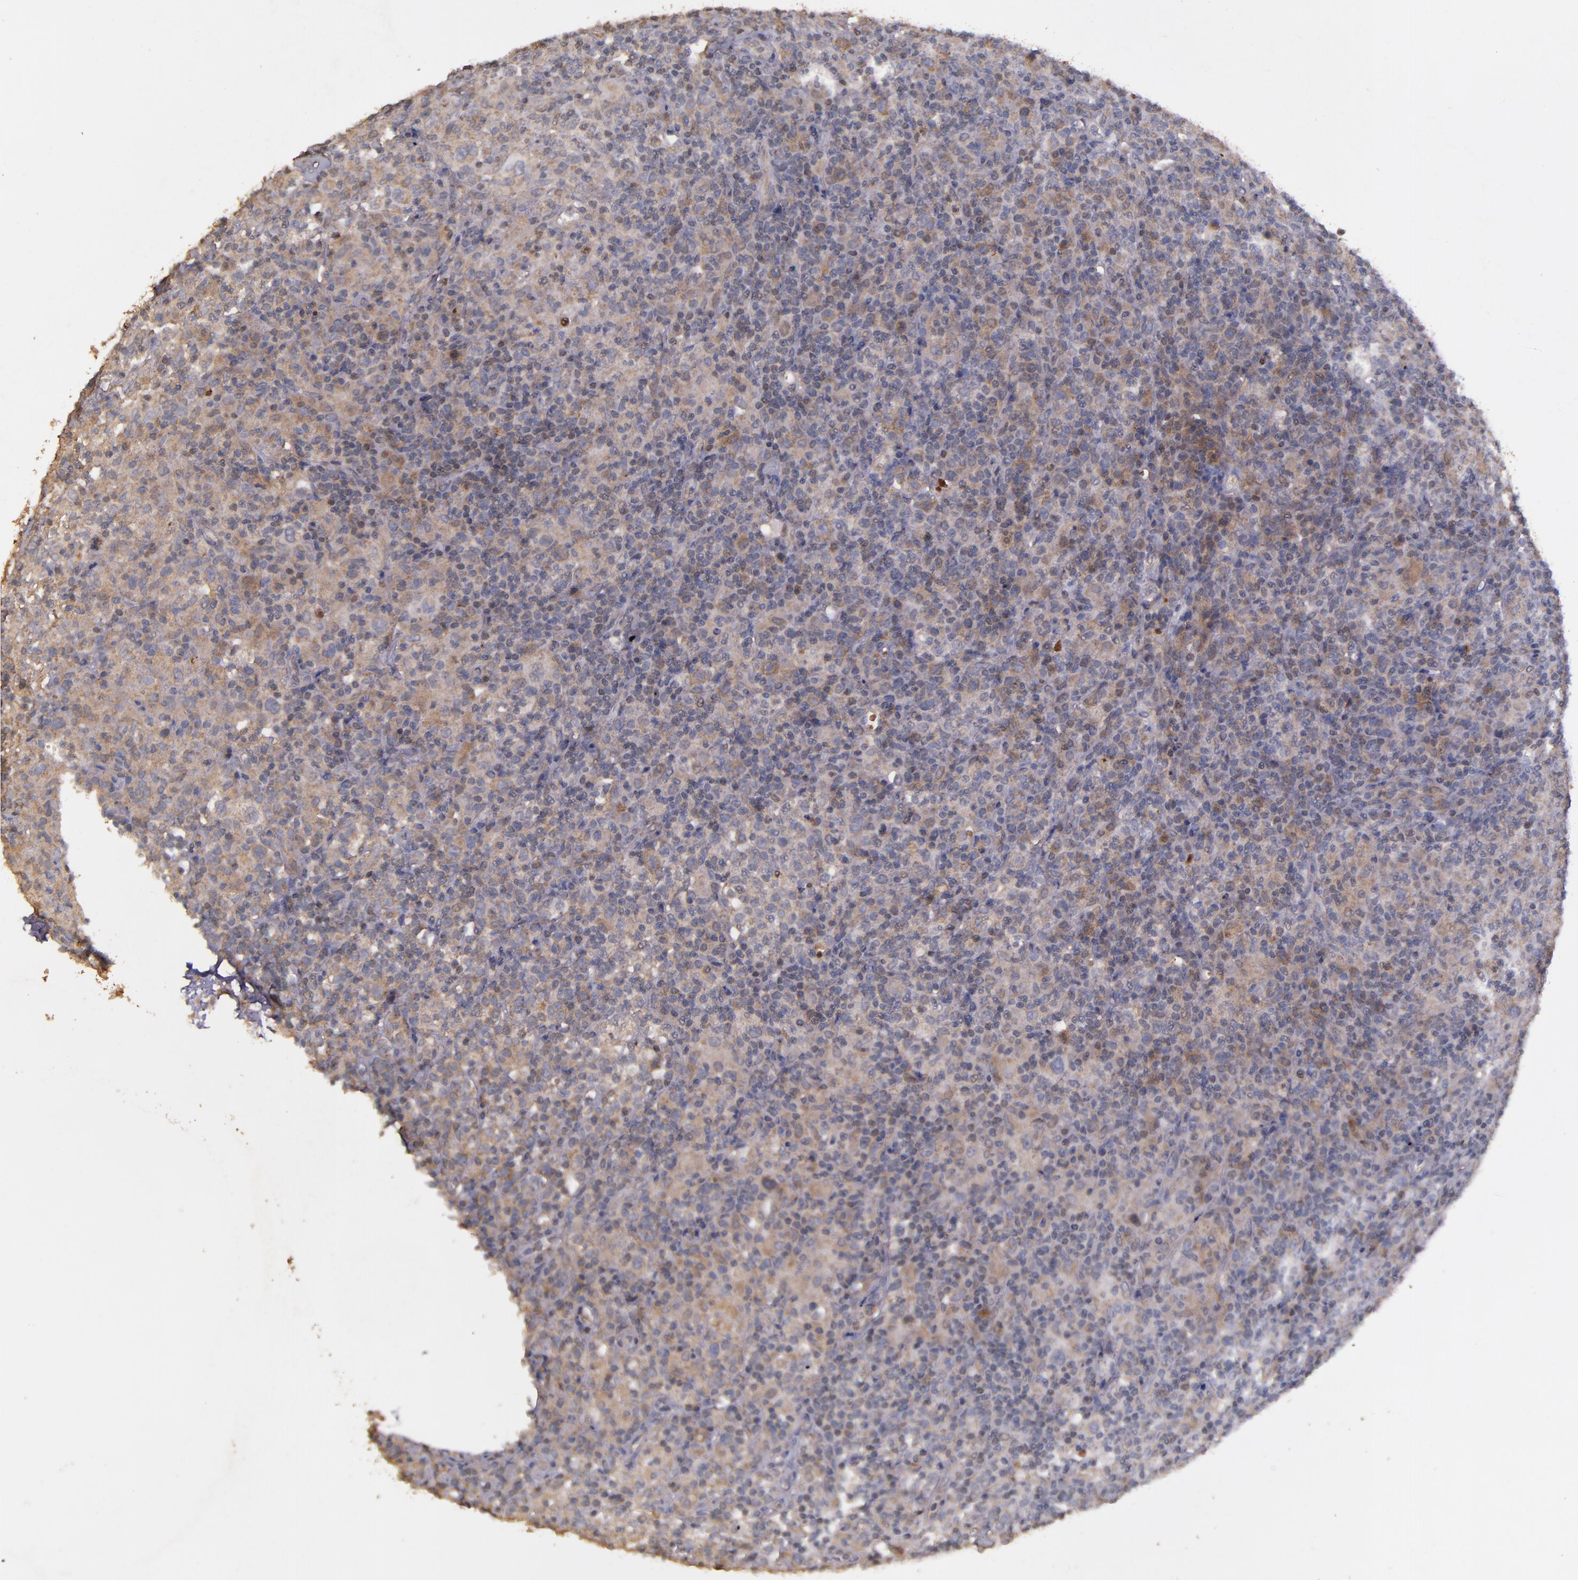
{"staining": {"intensity": "moderate", "quantity": "<25%", "location": "cytoplasmic/membranous"}, "tissue": "lymphoma", "cell_type": "Tumor cells", "image_type": "cancer", "snomed": [{"axis": "morphology", "description": "Hodgkin's disease, NOS"}, {"axis": "topography", "description": "Lymph node"}], "caption": "High-magnification brightfield microscopy of Hodgkin's disease stained with DAB (brown) and counterstained with hematoxylin (blue). tumor cells exhibit moderate cytoplasmic/membranous expression is seen in approximately<25% of cells.", "gene": "HECTD1", "patient": {"sex": "male", "age": 65}}